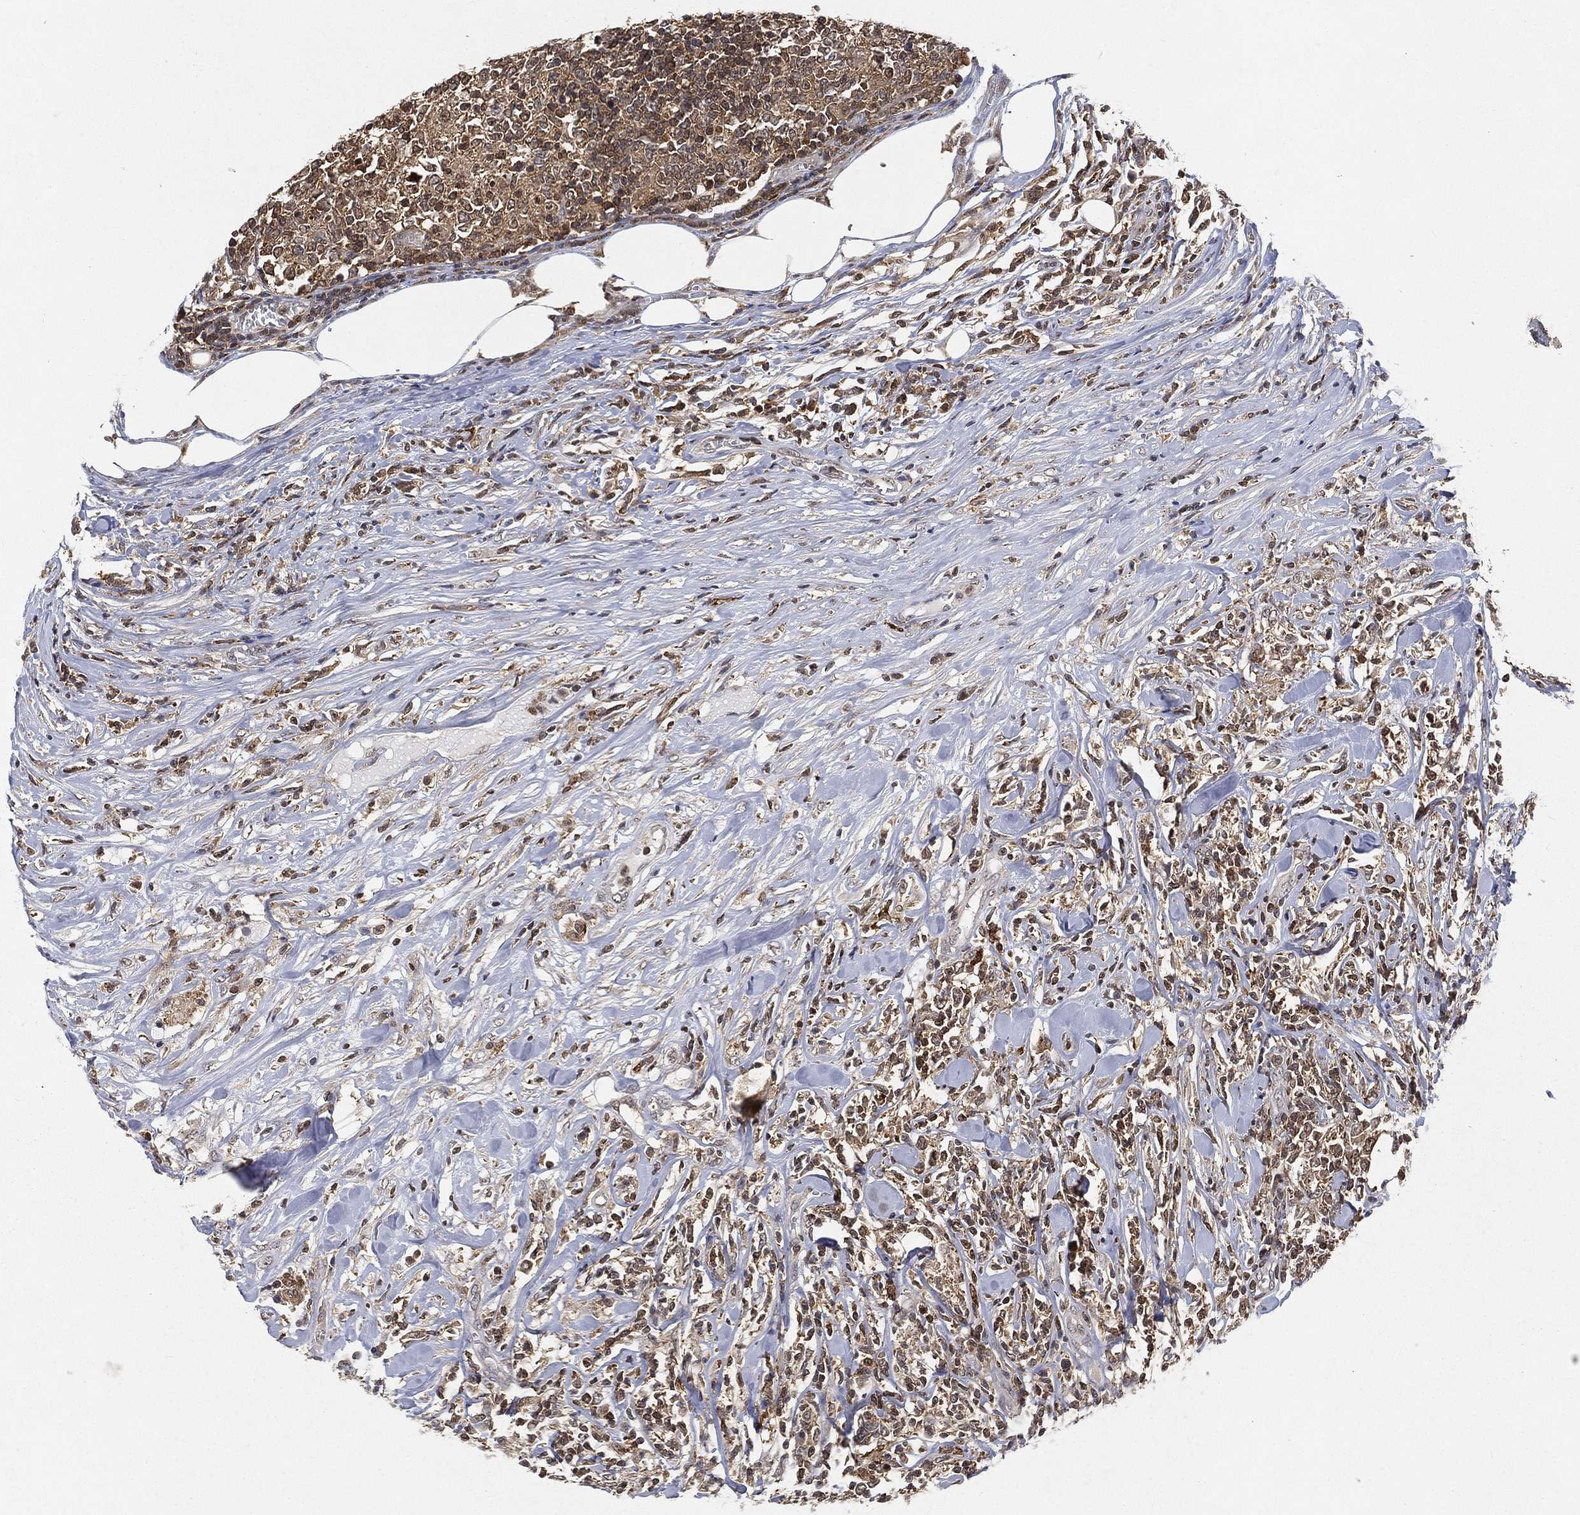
{"staining": {"intensity": "weak", "quantity": "25%-75%", "location": "cytoplasmic/membranous"}, "tissue": "lymphoma", "cell_type": "Tumor cells", "image_type": "cancer", "snomed": [{"axis": "morphology", "description": "Malignant lymphoma, non-Hodgkin's type, High grade"}, {"axis": "topography", "description": "Lymph node"}], "caption": "IHC (DAB (3,3'-diaminobenzidine)) staining of human malignant lymphoma, non-Hodgkin's type (high-grade) exhibits weak cytoplasmic/membranous protein staining in approximately 25%-75% of tumor cells.", "gene": "WDR26", "patient": {"sex": "female", "age": 84}}